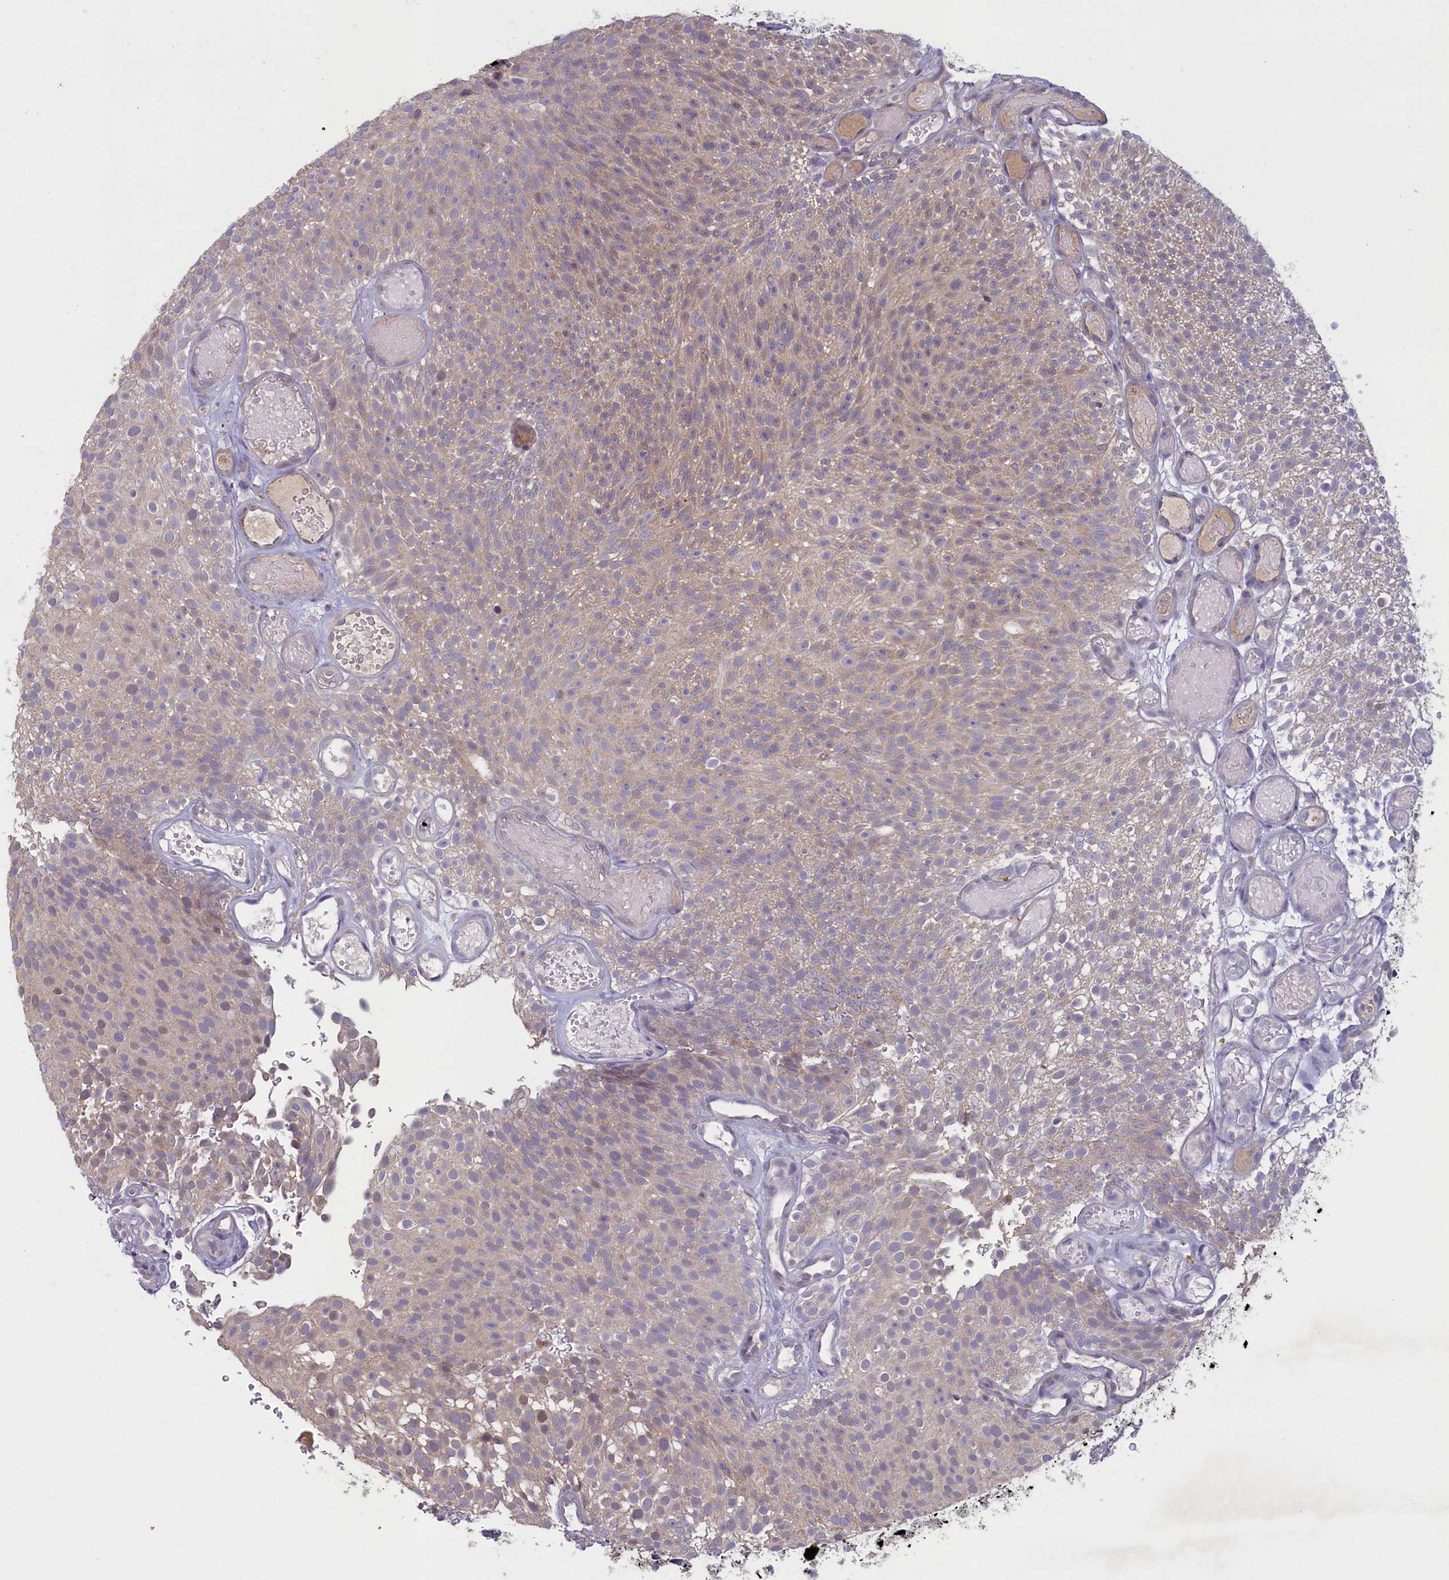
{"staining": {"intensity": "negative", "quantity": "none", "location": "none"}, "tissue": "urothelial cancer", "cell_type": "Tumor cells", "image_type": "cancer", "snomed": [{"axis": "morphology", "description": "Urothelial carcinoma, Low grade"}, {"axis": "topography", "description": "Urinary bladder"}], "caption": "The histopathology image demonstrates no significant staining in tumor cells of urothelial cancer.", "gene": "ATF7IP2", "patient": {"sex": "male", "age": 78}}